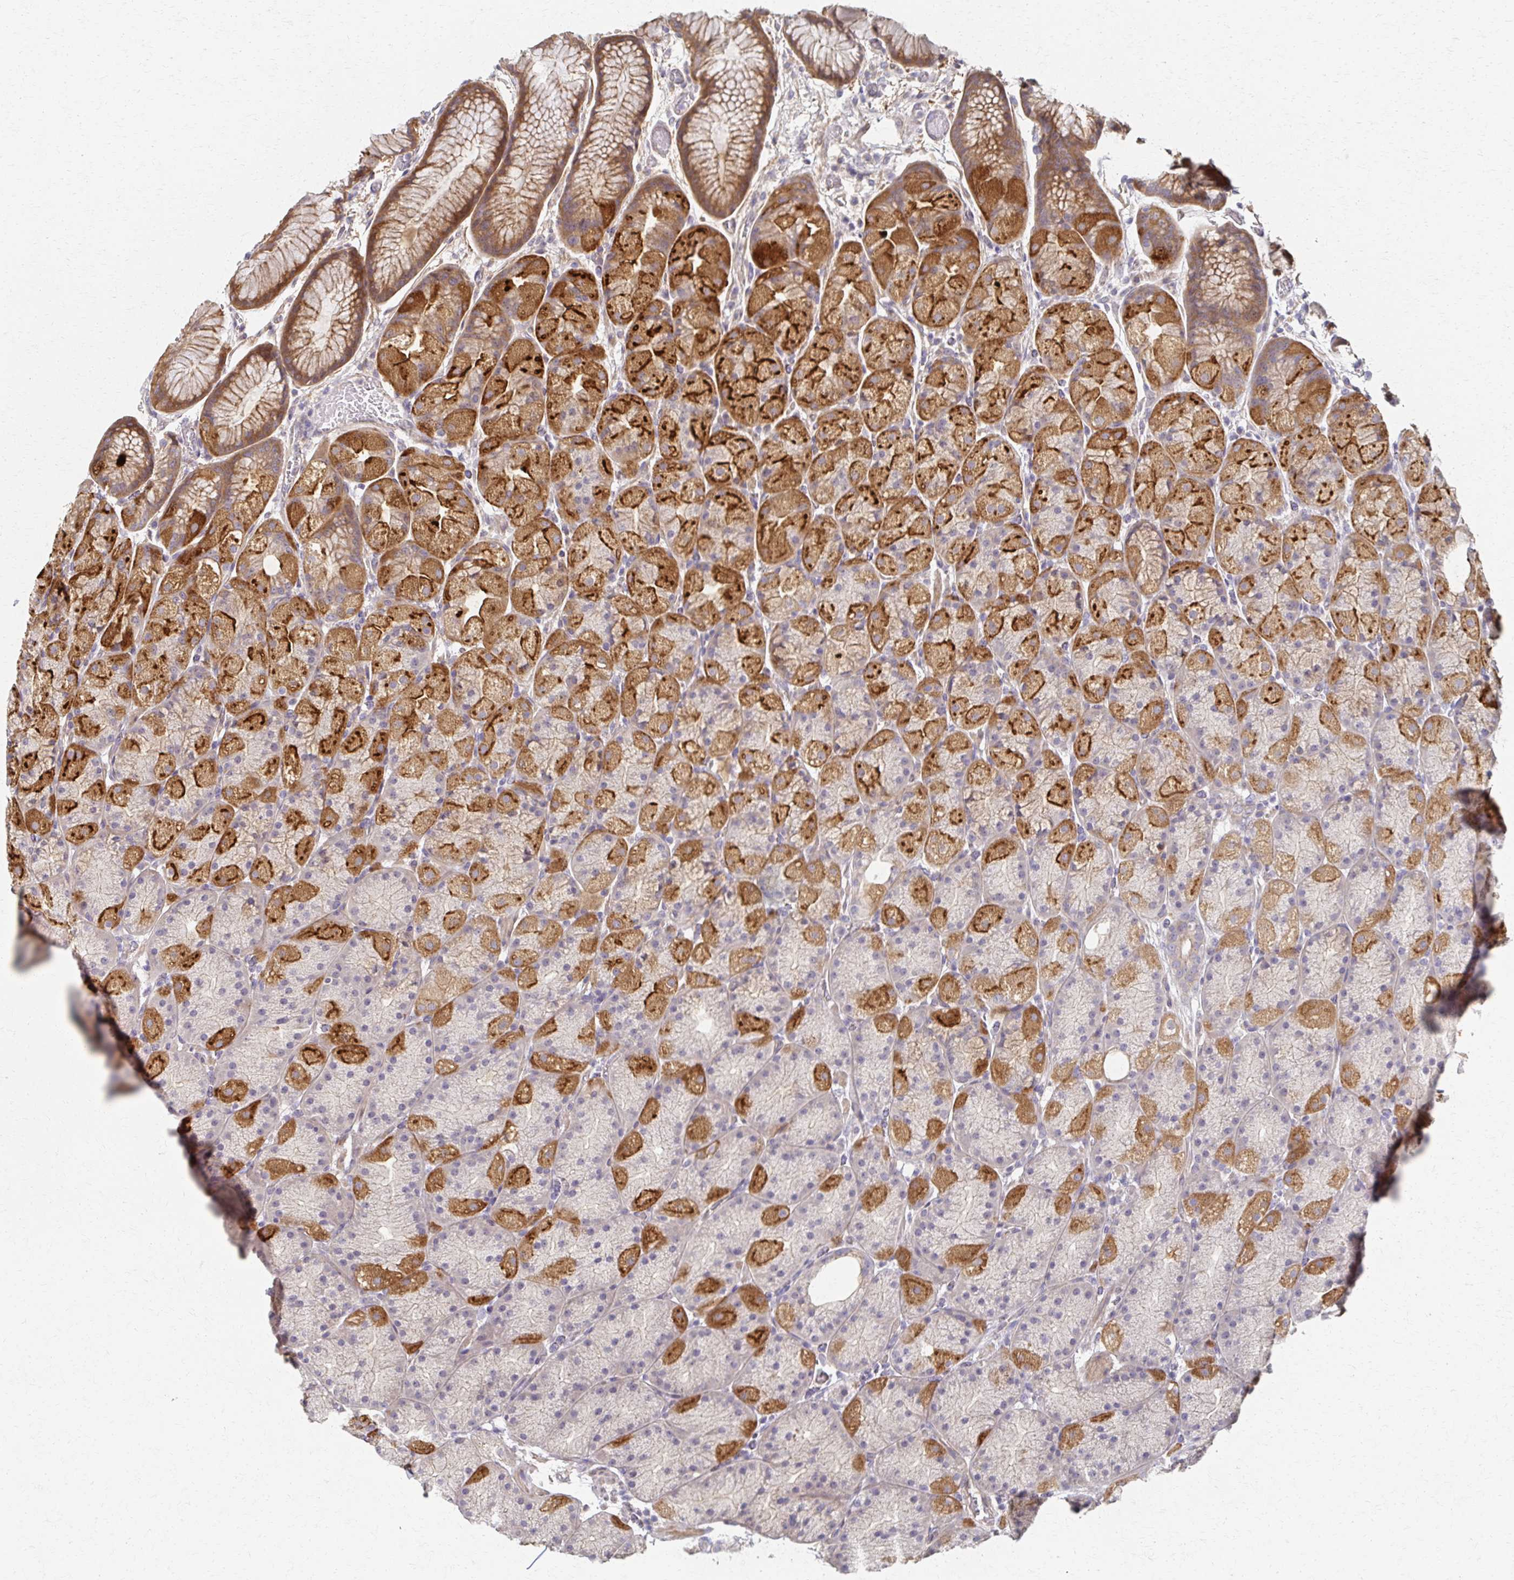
{"staining": {"intensity": "strong", "quantity": "25%-75%", "location": "cytoplasmic/membranous"}, "tissue": "stomach", "cell_type": "Glandular cells", "image_type": "normal", "snomed": [{"axis": "morphology", "description": "Normal tissue, NOS"}, {"axis": "topography", "description": "Stomach, upper"}, {"axis": "topography", "description": "Stomach"}], "caption": "Stomach stained for a protein (brown) shows strong cytoplasmic/membranous positive expression in approximately 25%-75% of glandular cells.", "gene": "EOLA1", "patient": {"sex": "male", "age": 48}}